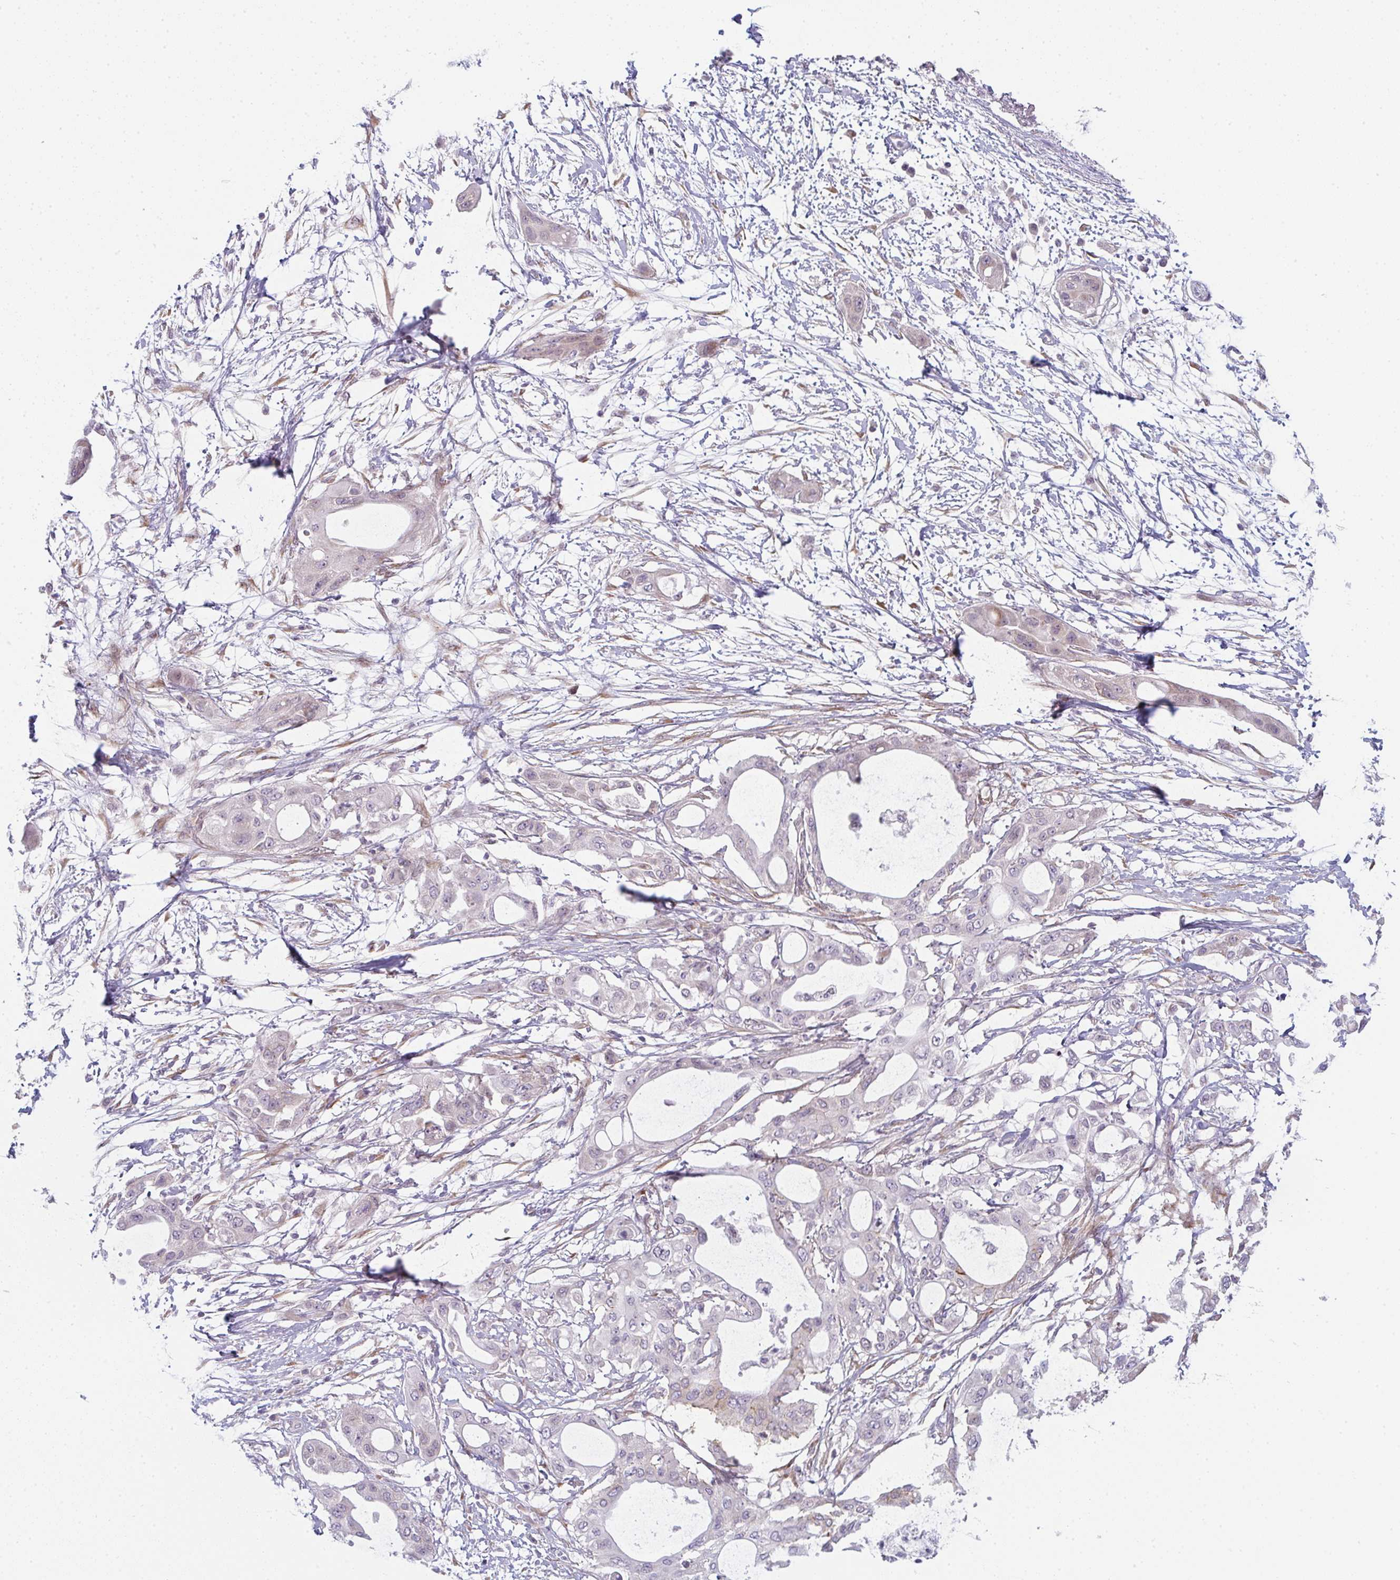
{"staining": {"intensity": "negative", "quantity": "none", "location": "none"}, "tissue": "pancreatic cancer", "cell_type": "Tumor cells", "image_type": "cancer", "snomed": [{"axis": "morphology", "description": "Adenocarcinoma, NOS"}, {"axis": "topography", "description": "Pancreas"}], "caption": "The histopathology image reveals no staining of tumor cells in adenocarcinoma (pancreatic). (Stains: DAB (3,3'-diaminobenzidine) IHC with hematoxylin counter stain, Microscopy: brightfield microscopy at high magnification).", "gene": "TMEM237", "patient": {"sex": "male", "age": 68}}